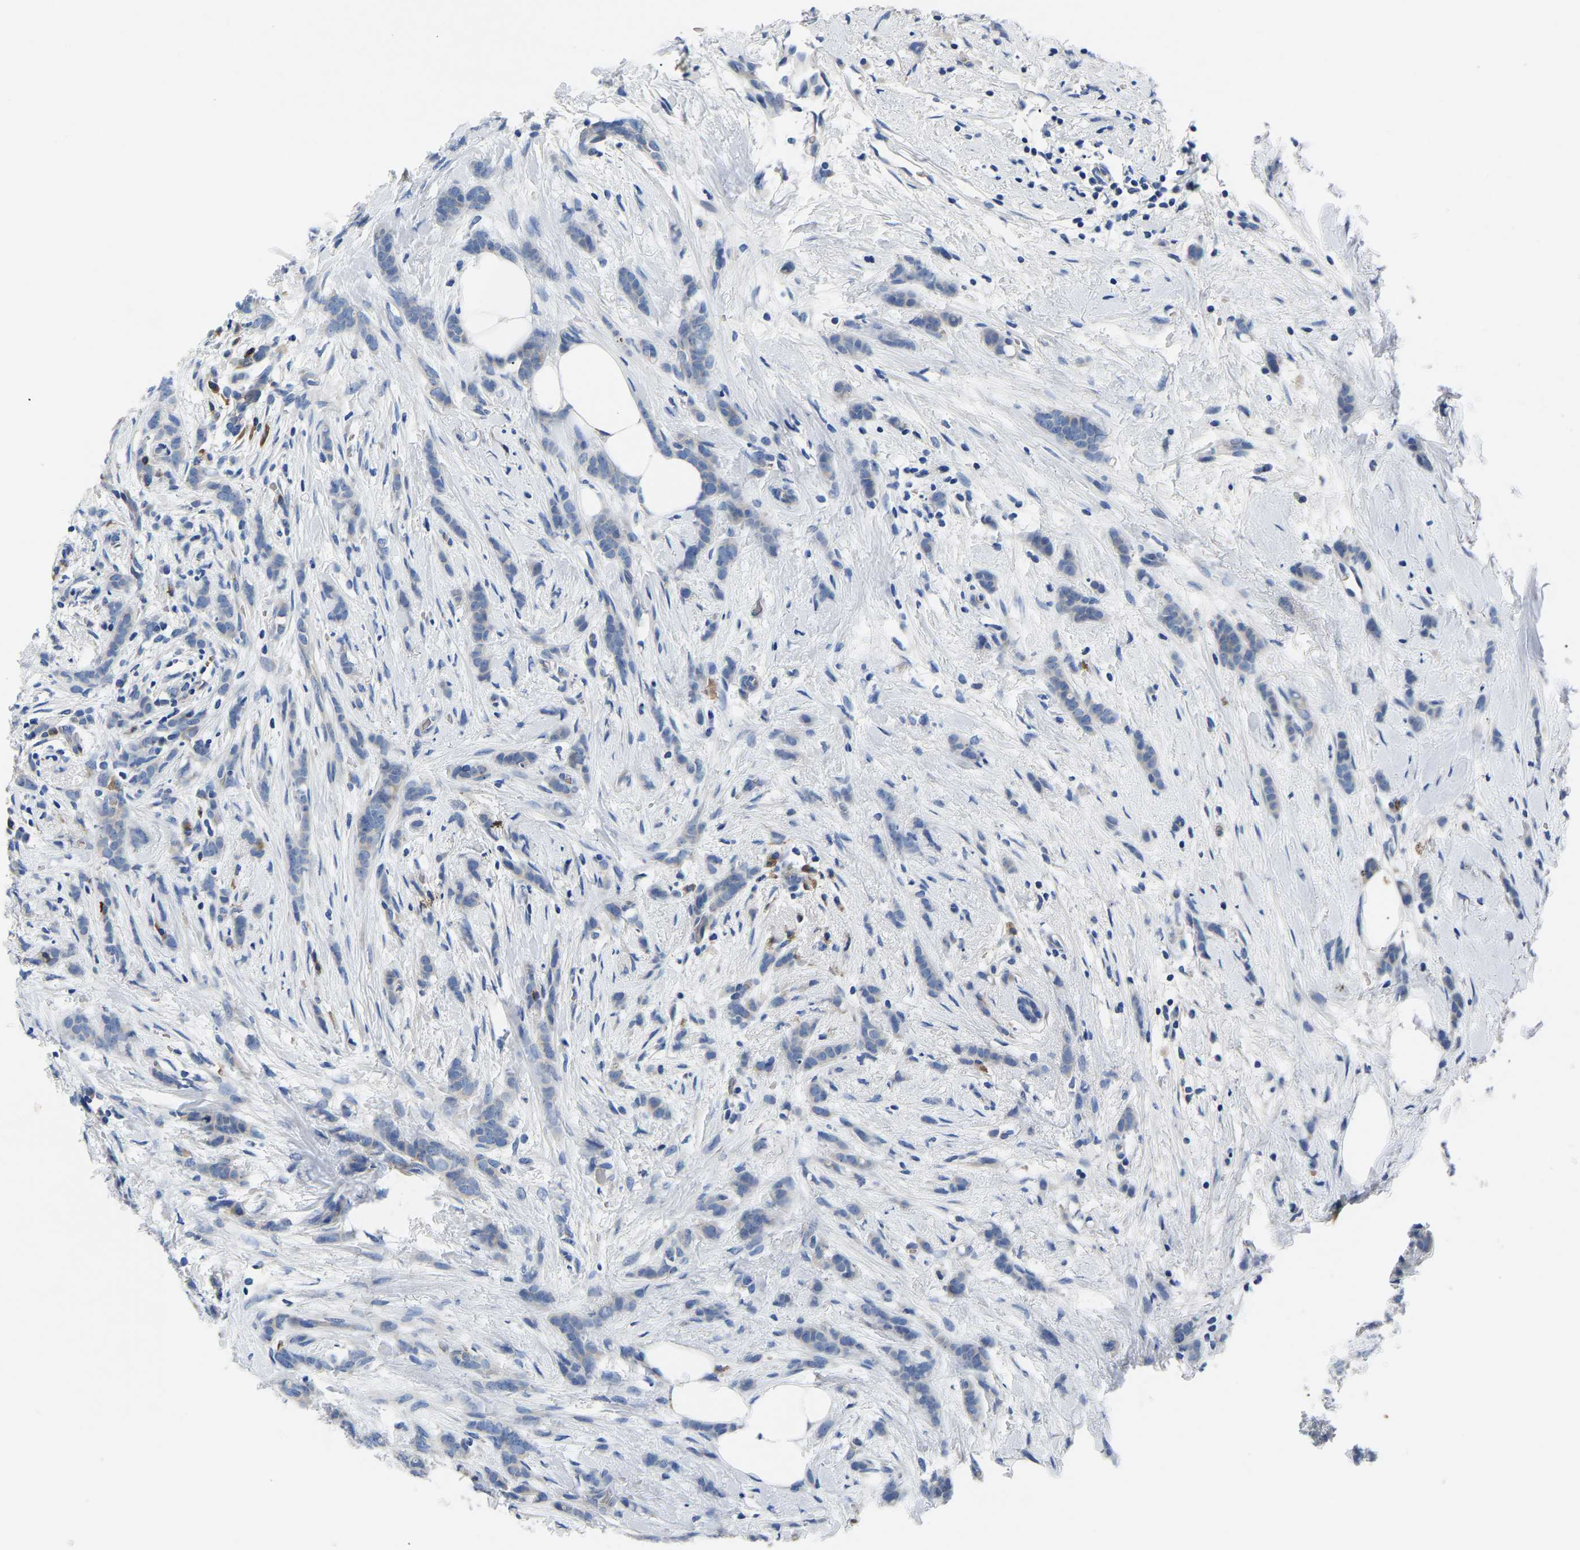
{"staining": {"intensity": "negative", "quantity": "none", "location": "none"}, "tissue": "breast cancer", "cell_type": "Tumor cells", "image_type": "cancer", "snomed": [{"axis": "morphology", "description": "Lobular carcinoma, in situ"}, {"axis": "morphology", "description": "Lobular carcinoma"}, {"axis": "topography", "description": "Breast"}], "caption": "IHC of breast cancer (lobular carcinoma) shows no staining in tumor cells.", "gene": "TOR1B", "patient": {"sex": "female", "age": 41}}